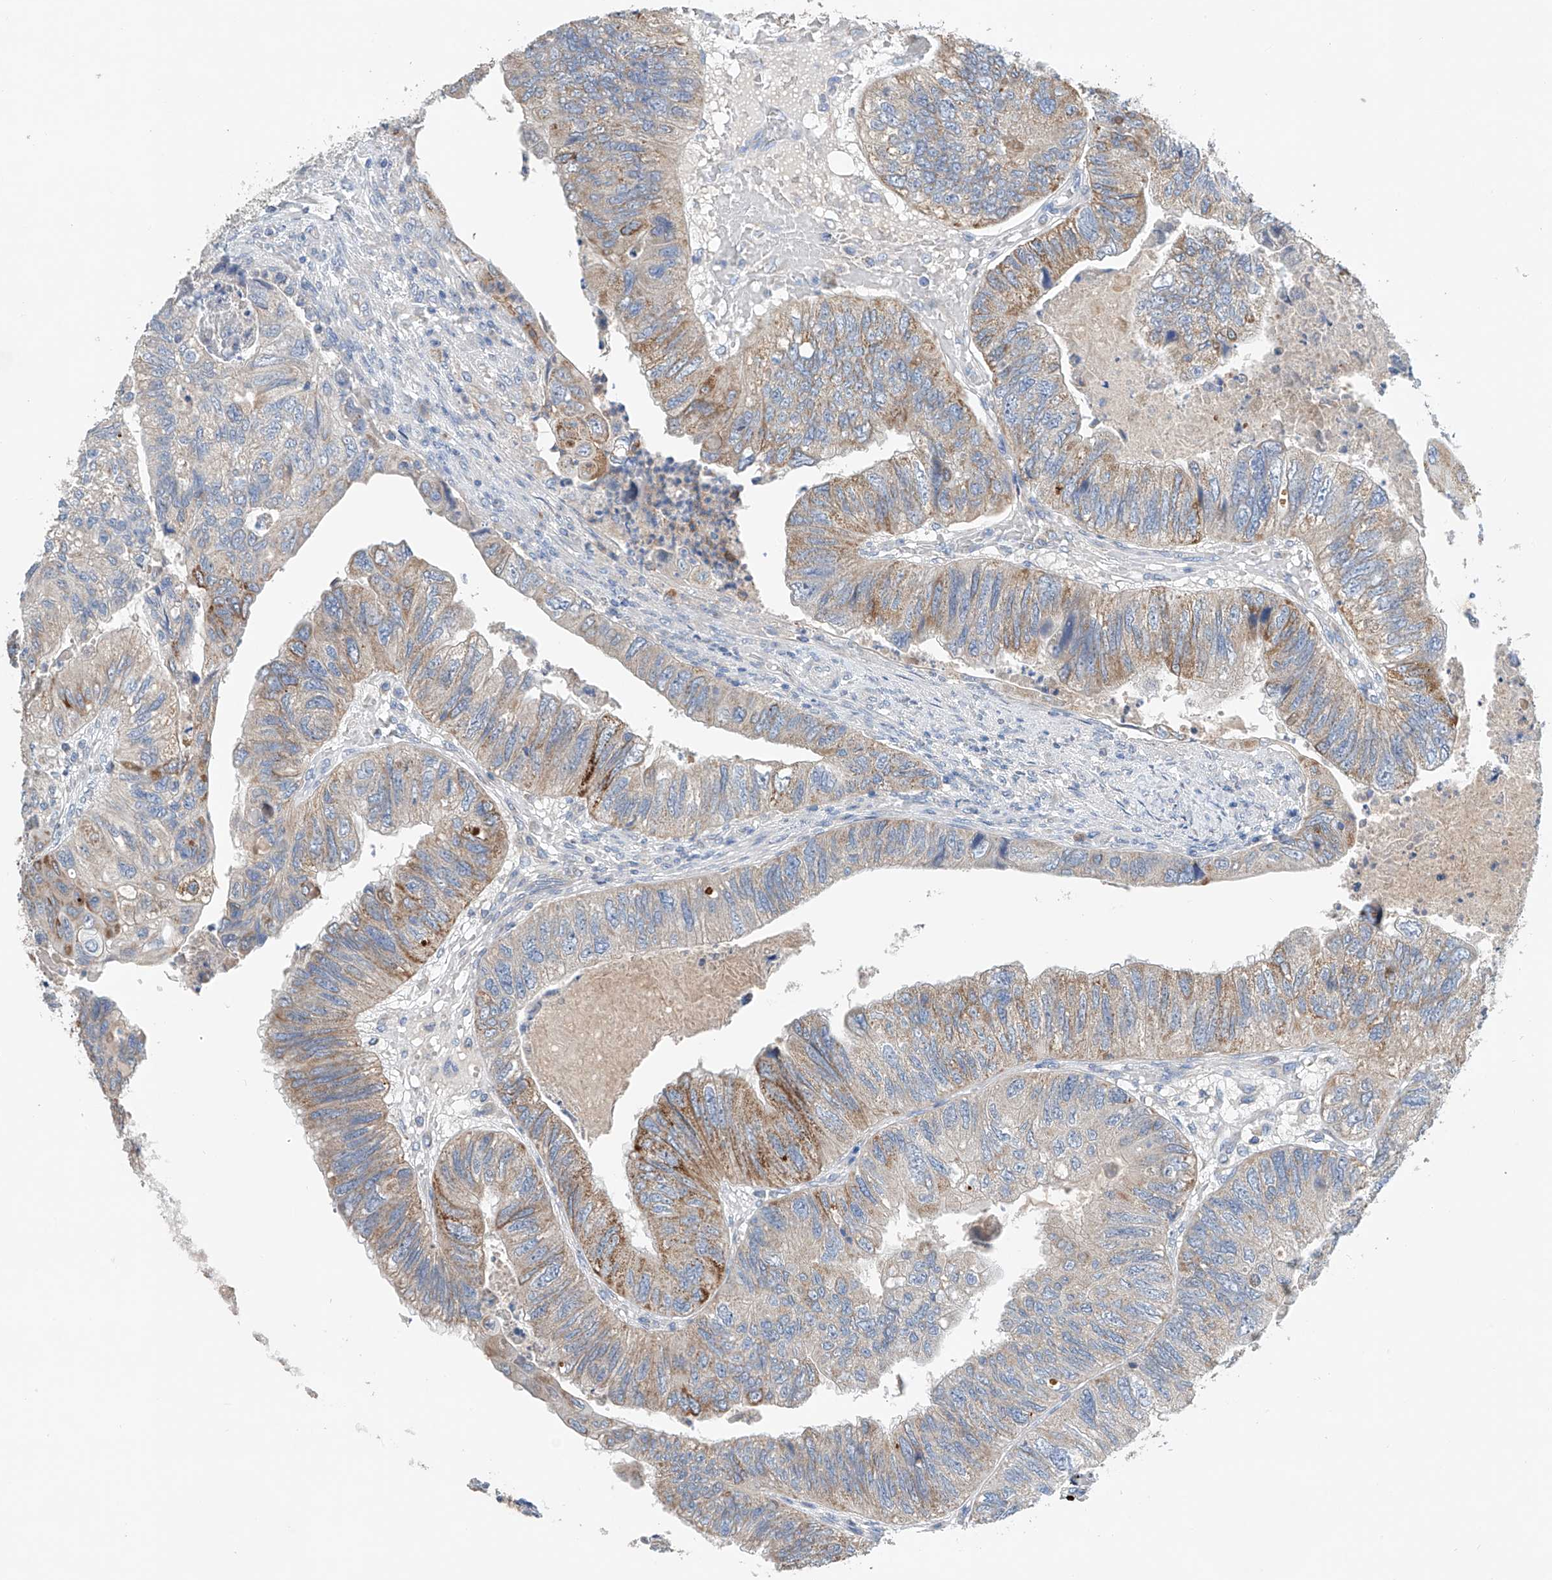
{"staining": {"intensity": "moderate", "quantity": "<25%", "location": "cytoplasmic/membranous"}, "tissue": "colorectal cancer", "cell_type": "Tumor cells", "image_type": "cancer", "snomed": [{"axis": "morphology", "description": "Adenocarcinoma, NOS"}, {"axis": "topography", "description": "Rectum"}], "caption": "Colorectal cancer was stained to show a protein in brown. There is low levels of moderate cytoplasmic/membranous positivity in approximately <25% of tumor cells.", "gene": "GPC4", "patient": {"sex": "male", "age": 63}}